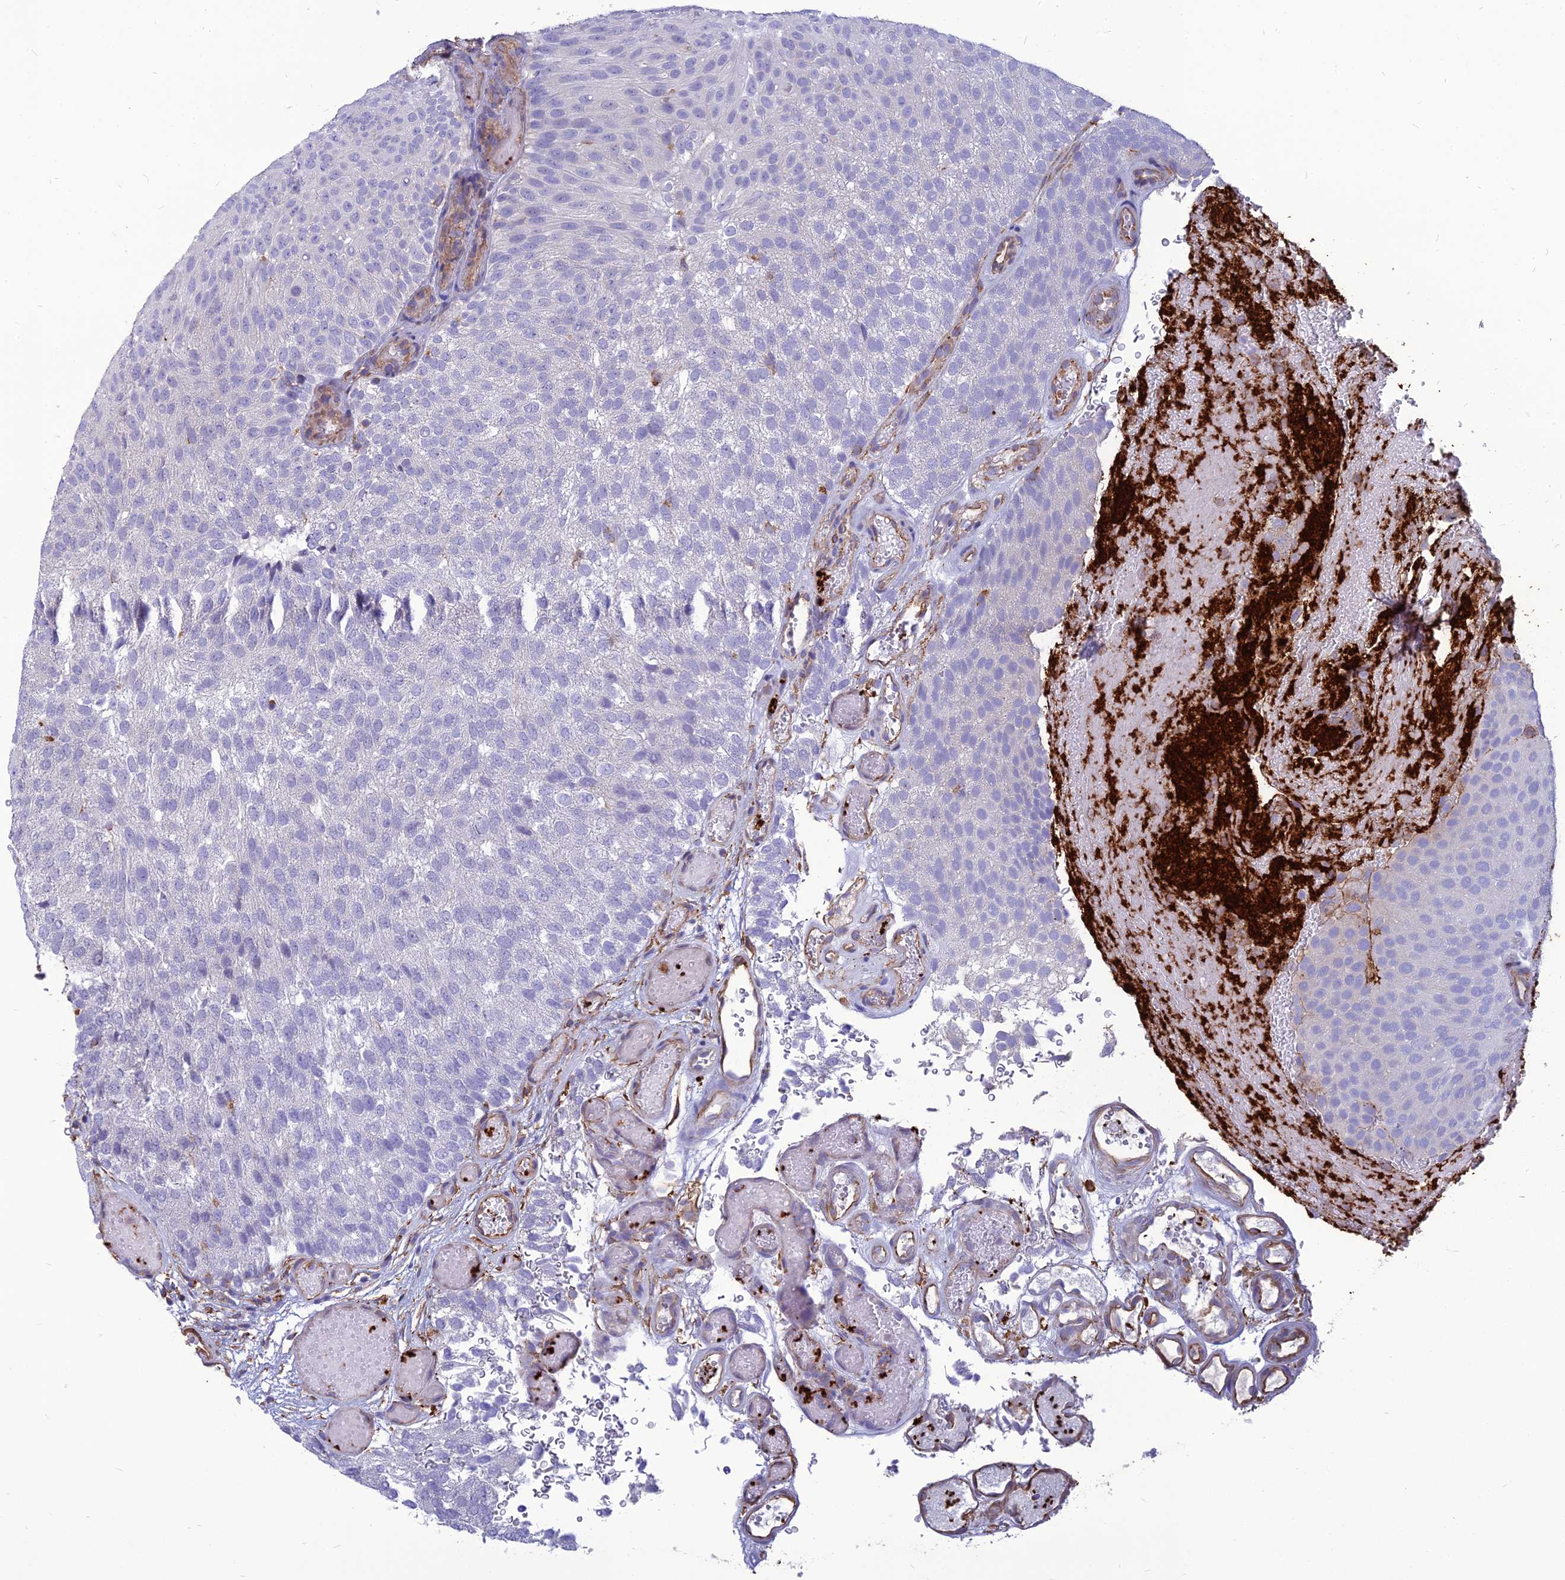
{"staining": {"intensity": "negative", "quantity": "none", "location": "none"}, "tissue": "urothelial cancer", "cell_type": "Tumor cells", "image_type": "cancer", "snomed": [{"axis": "morphology", "description": "Urothelial carcinoma, Low grade"}, {"axis": "topography", "description": "Urinary bladder"}], "caption": "IHC of human urothelial cancer displays no expression in tumor cells.", "gene": "PSMD11", "patient": {"sex": "male", "age": 78}}